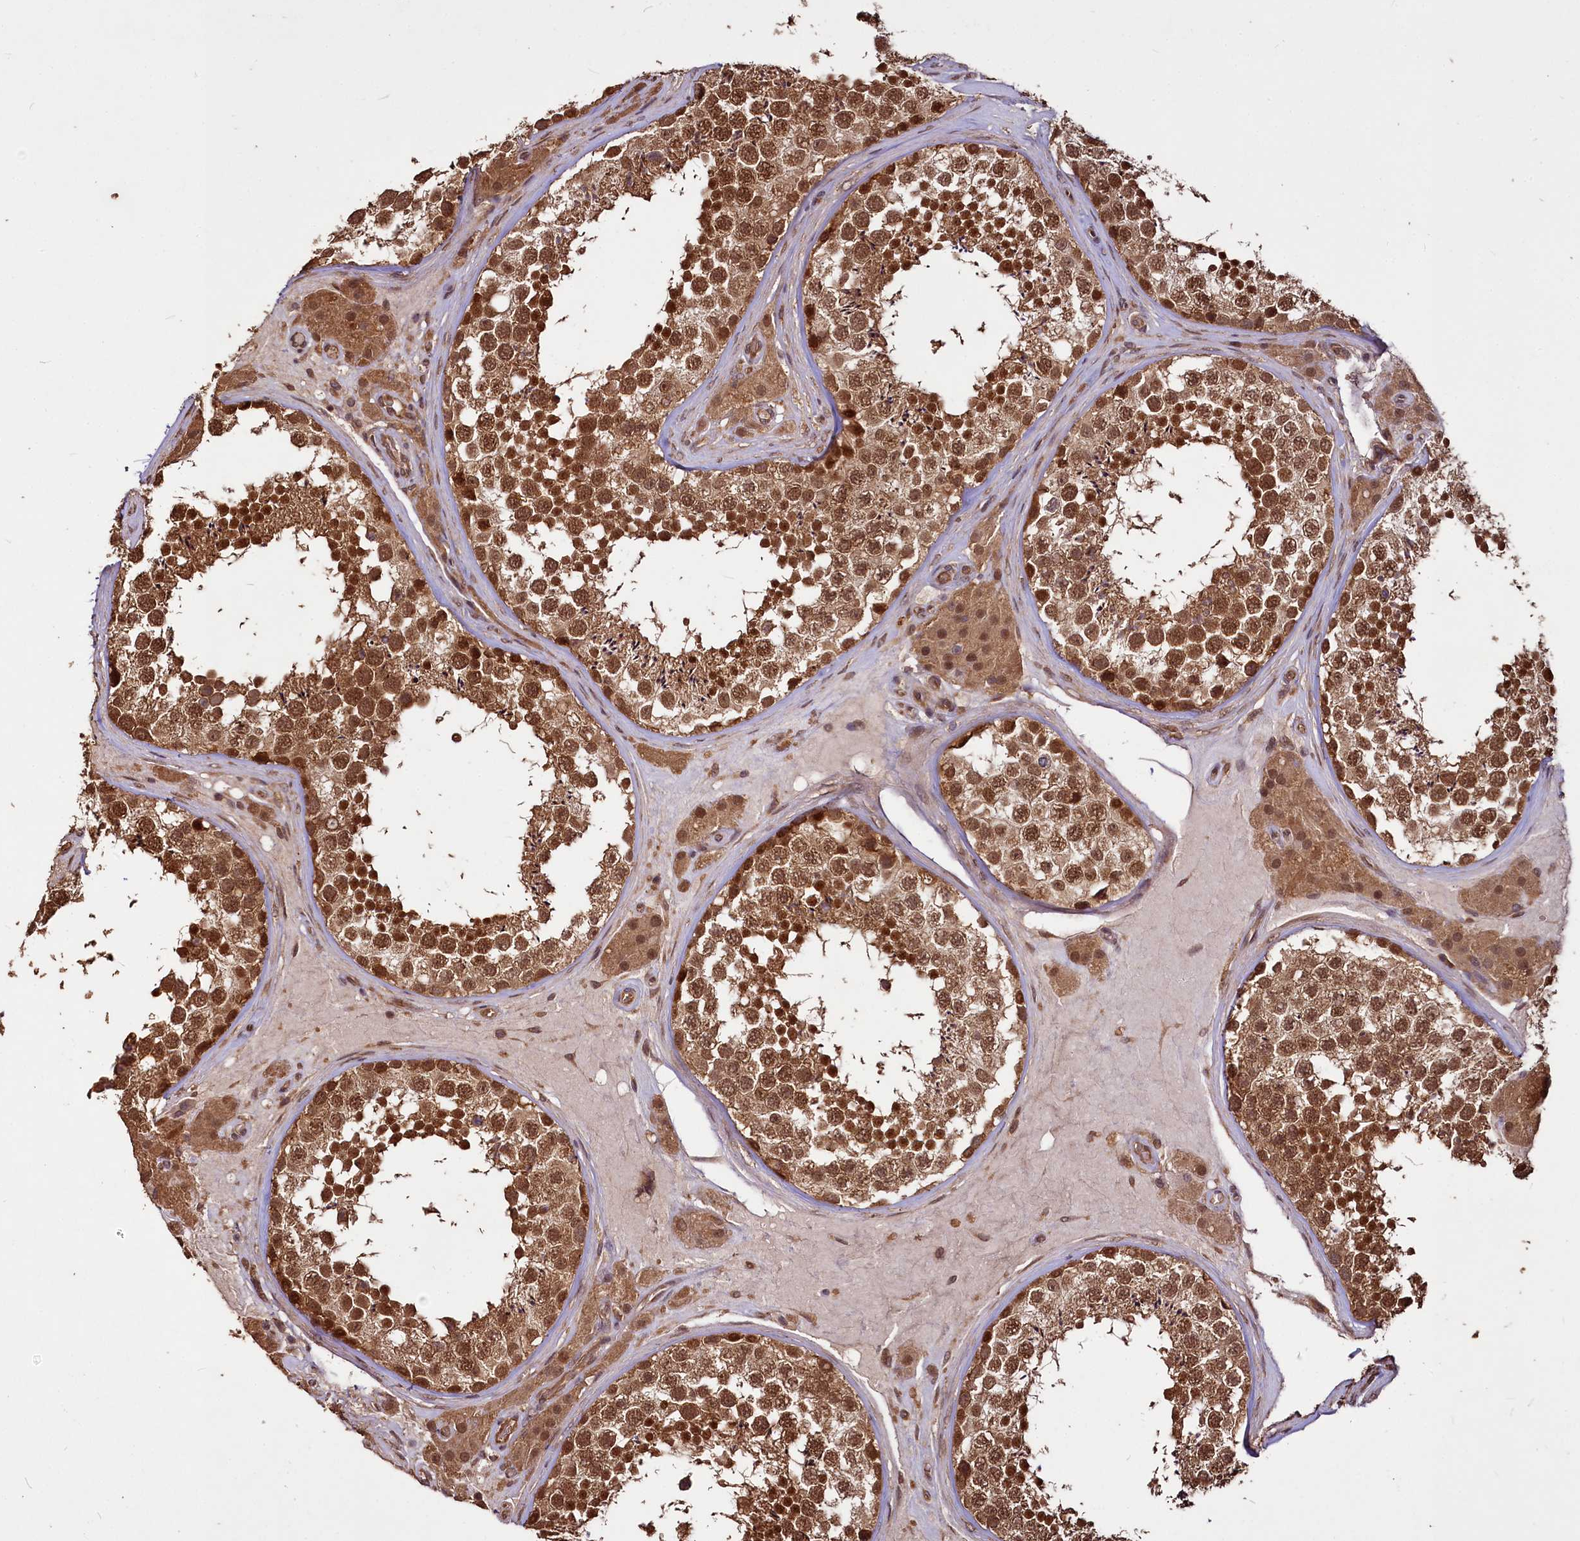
{"staining": {"intensity": "strong", "quantity": ">75%", "location": "cytoplasmic/membranous,nuclear"}, "tissue": "testis", "cell_type": "Cells in seminiferous ducts", "image_type": "normal", "snomed": [{"axis": "morphology", "description": "Normal tissue, NOS"}, {"axis": "topography", "description": "Testis"}], "caption": "Cells in seminiferous ducts display high levels of strong cytoplasmic/membranous,nuclear staining in approximately >75% of cells in normal human testis. (DAB (3,3'-diaminobenzidine) IHC, brown staining for protein, blue staining for nuclei).", "gene": "VPS51", "patient": {"sex": "male", "age": 46}}